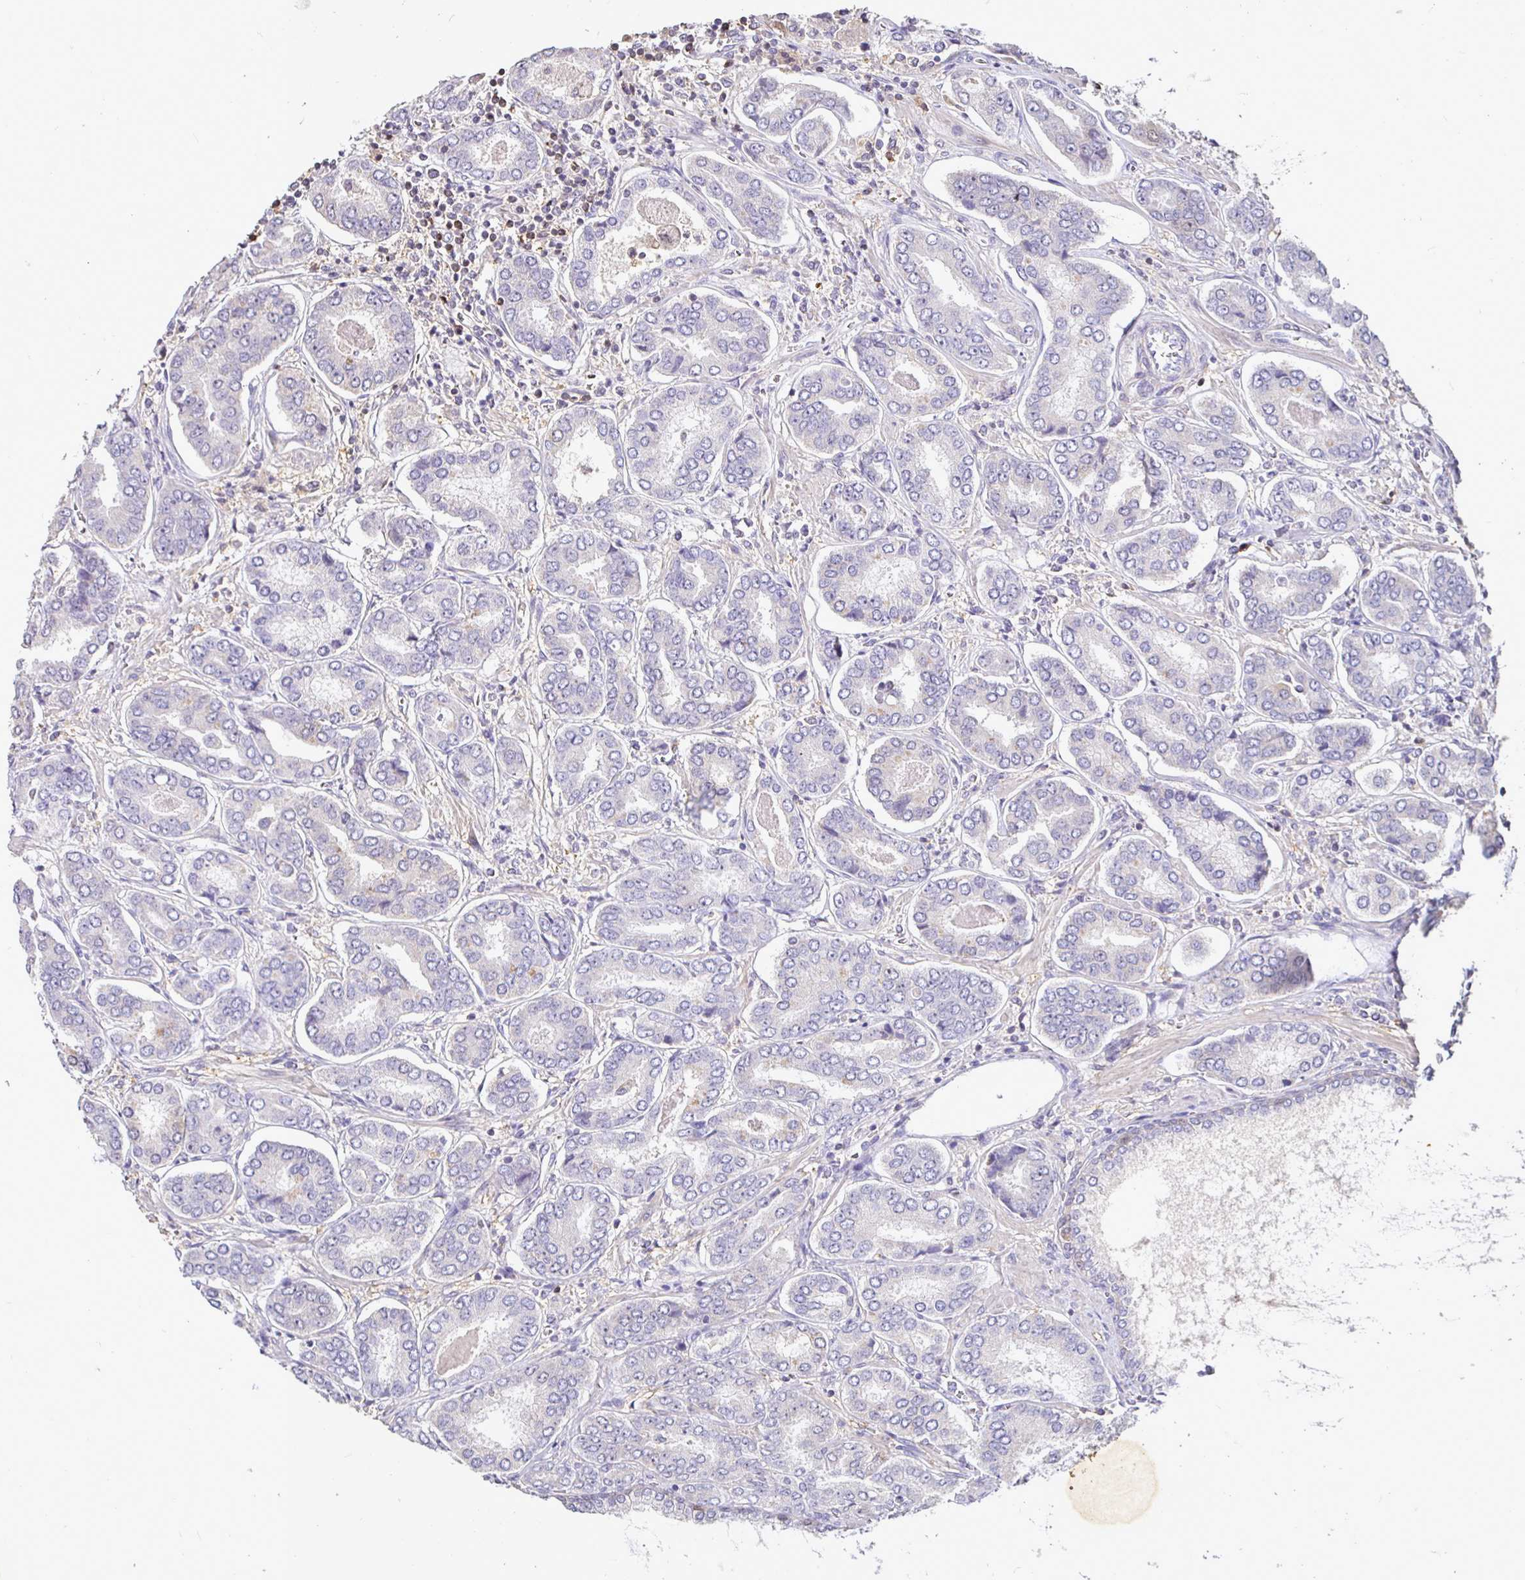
{"staining": {"intensity": "negative", "quantity": "none", "location": "none"}, "tissue": "prostate cancer", "cell_type": "Tumor cells", "image_type": "cancer", "snomed": [{"axis": "morphology", "description": "Adenocarcinoma, High grade"}, {"axis": "topography", "description": "Prostate"}], "caption": "Tumor cells are negative for protein expression in human prostate cancer.", "gene": "SHISA4", "patient": {"sex": "male", "age": 72}}